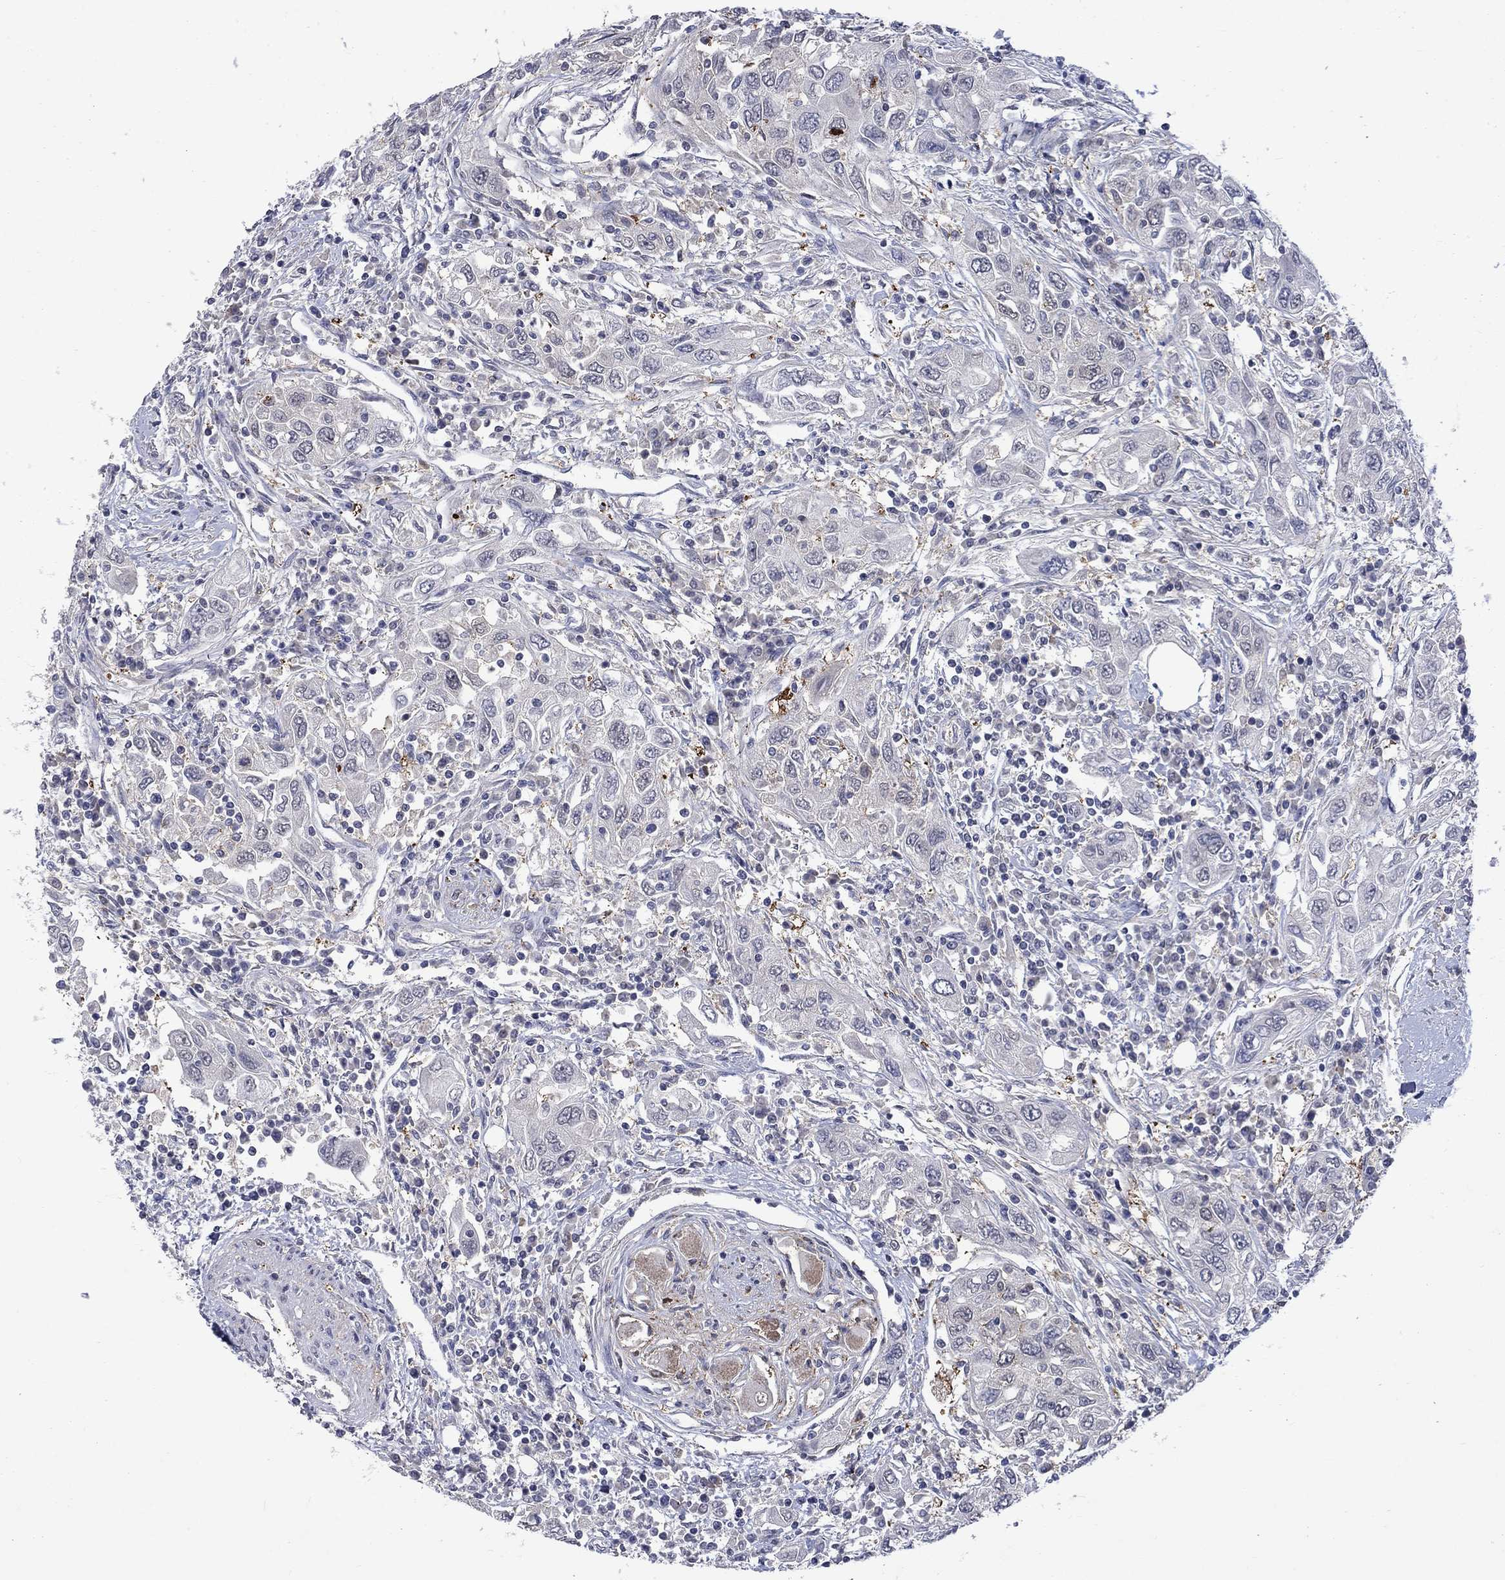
{"staining": {"intensity": "negative", "quantity": "none", "location": "none"}, "tissue": "urothelial cancer", "cell_type": "Tumor cells", "image_type": "cancer", "snomed": [{"axis": "morphology", "description": "Urothelial carcinoma, High grade"}, {"axis": "topography", "description": "Urinary bladder"}], "caption": "Tumor cells show no significant expression in urothelial cancer.", "gene": "CBR1", "patient": {"sex": "male", "age": 76}}